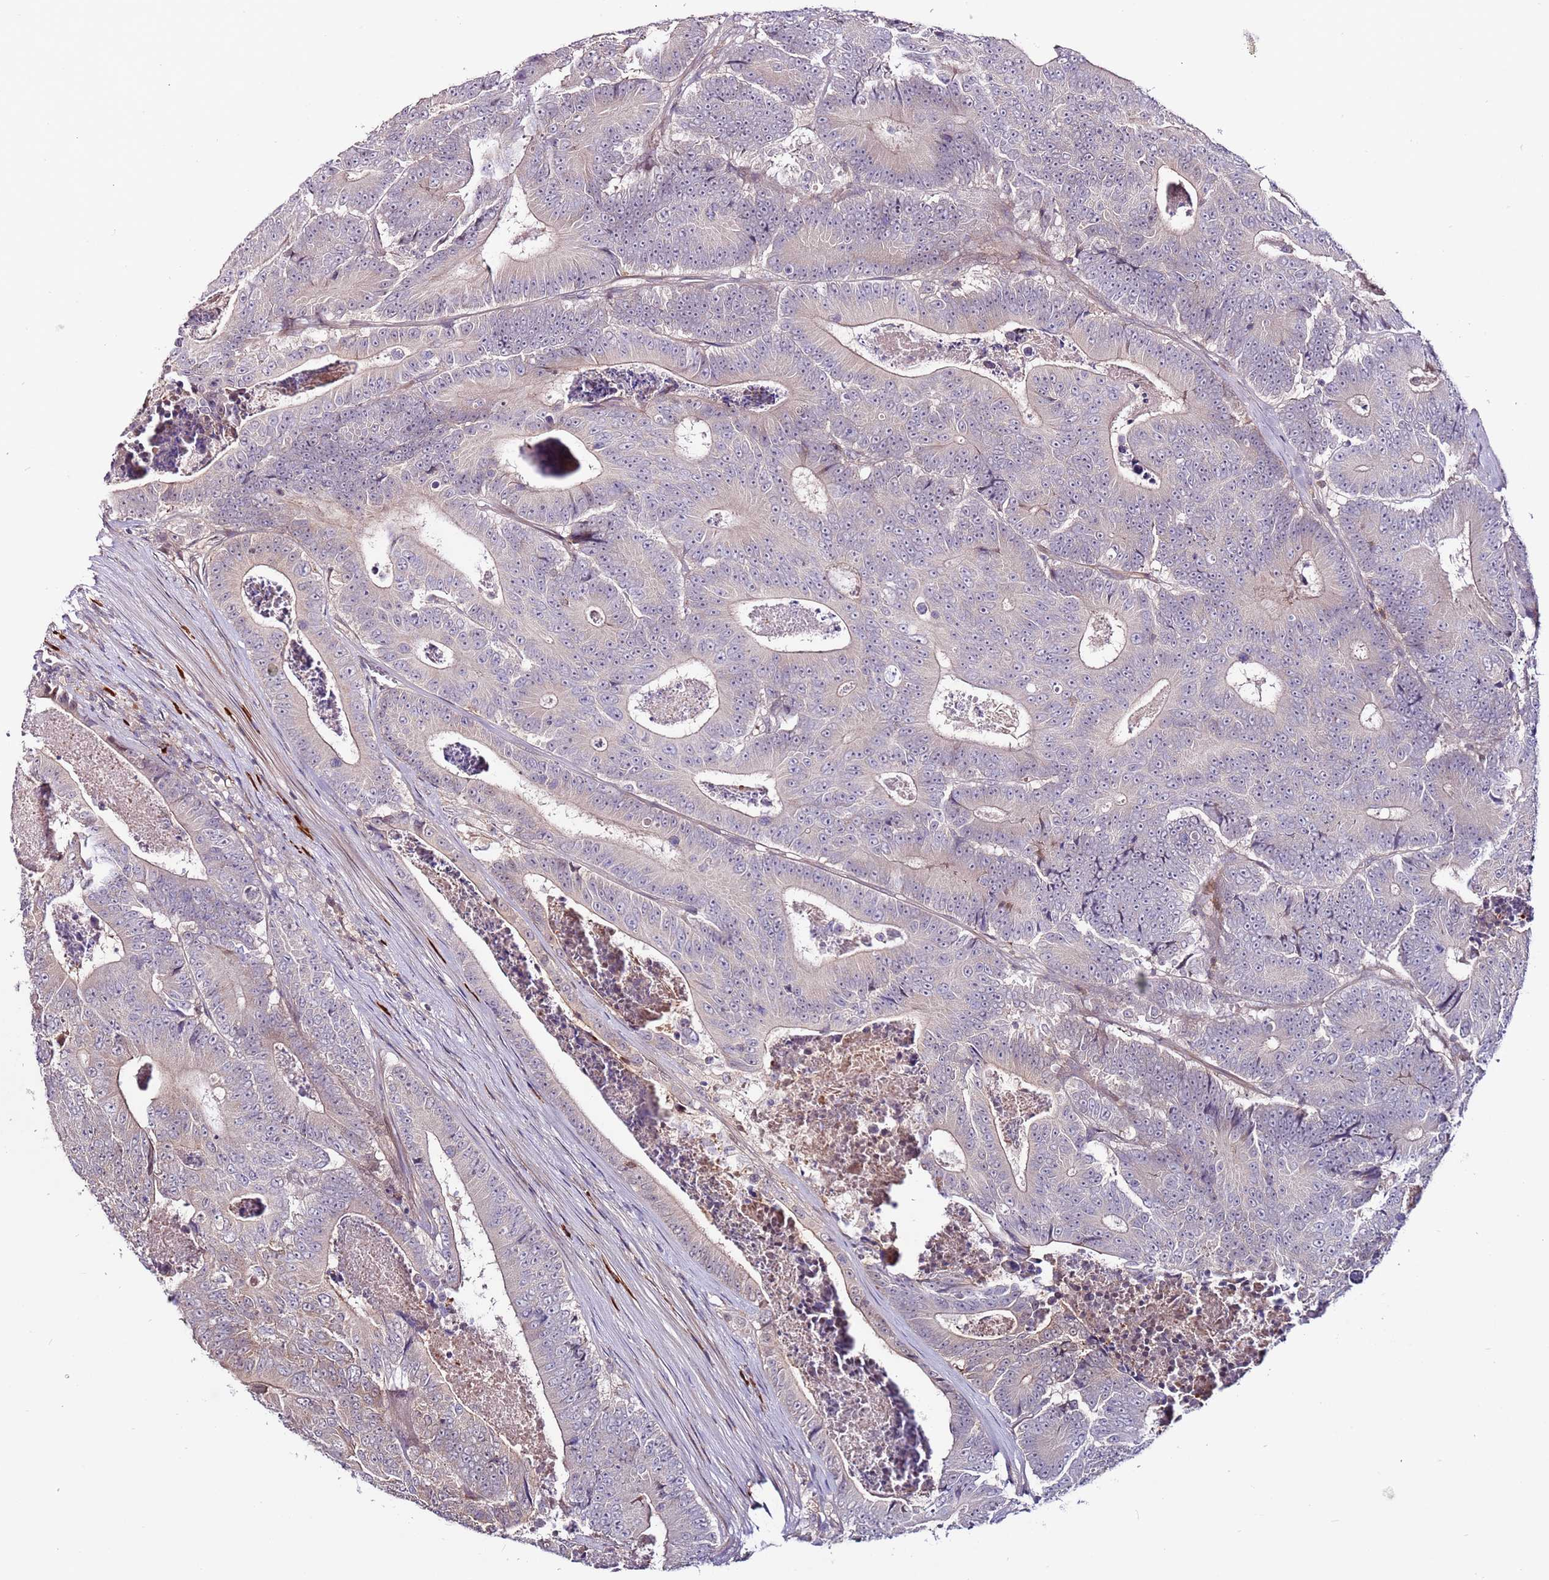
{"staining": {"intensity": "negative", "quantity": "none", "location": "none"}, "tissue": "colorectal cancer", "cell_type": "Tumor cells", "image_type": "cancer", "snomed": [{"axis": "morphology", "description": "Adenocarcinoma, NOS"}, {"axis": "topography", "description": "Colon"}], "caption": "Immunohistochemistry (IHC) histopathology image of human colorectal cancer (adenocarcinoma) stained for a protein (brown), which displays no positivity in tumor cells.", "gene": "MTG2", "patient": {"sex": "male", "age": 83}}